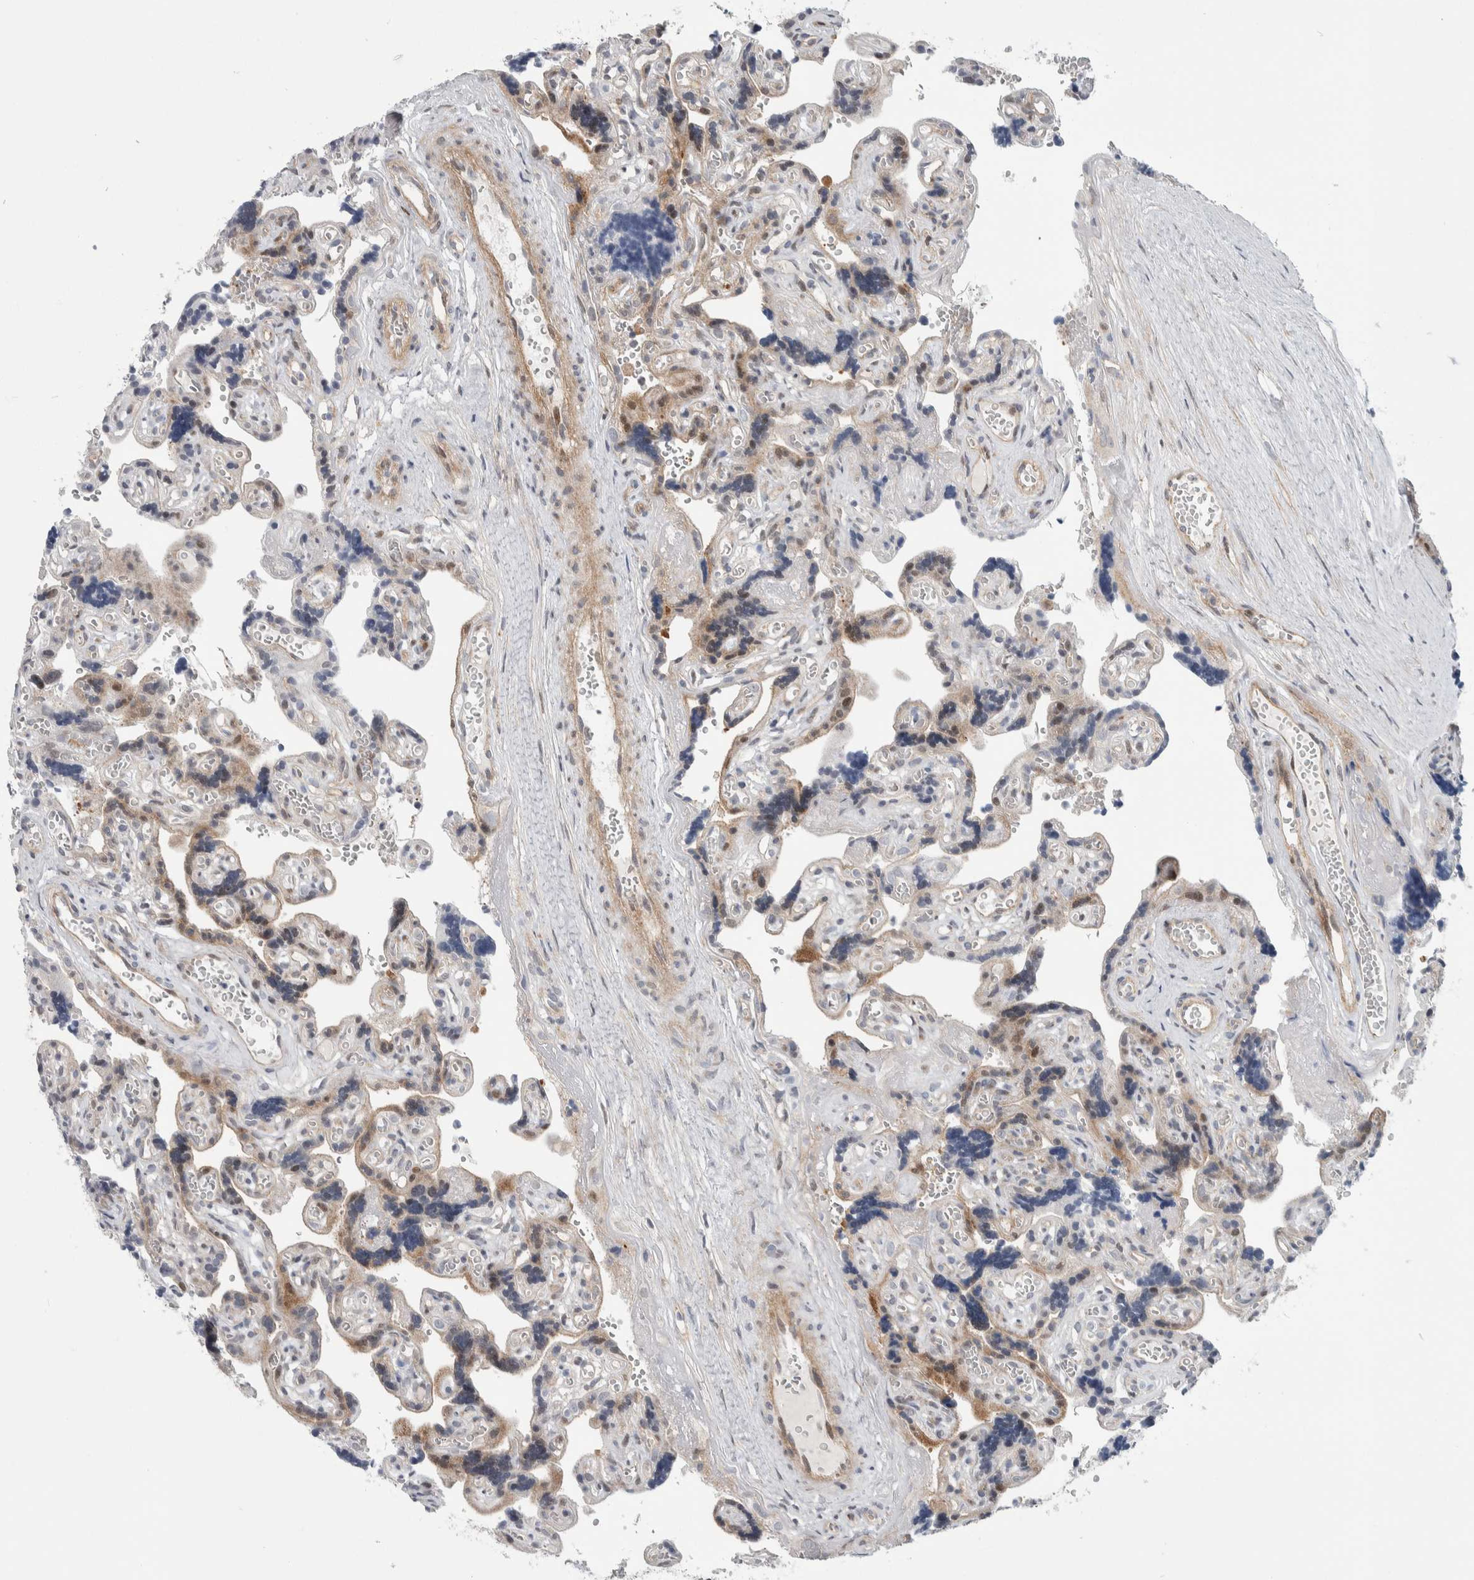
{"staining": {"intensity": "moderate", "quantity": "25%-75%", "location": "cytoplasmic/membranous,nuclear"}, "tissue": "placenta", "cell_type": "Trophoblastic cells", "image_type": "normal", "snomed": [{"axis": "morphology", "description": "Normal tissue, NOS"}, {"axis": "topography", "description": "Placenta"}], "caption": "A medium amount of moderate cytoplasmic/membranous,nuclear staining is seen in approximately 25%-75% of trophoblastic cells in unremarkable placenta.", "gene": "PTPA", "patient": {"sex": "female", "age": 30}}